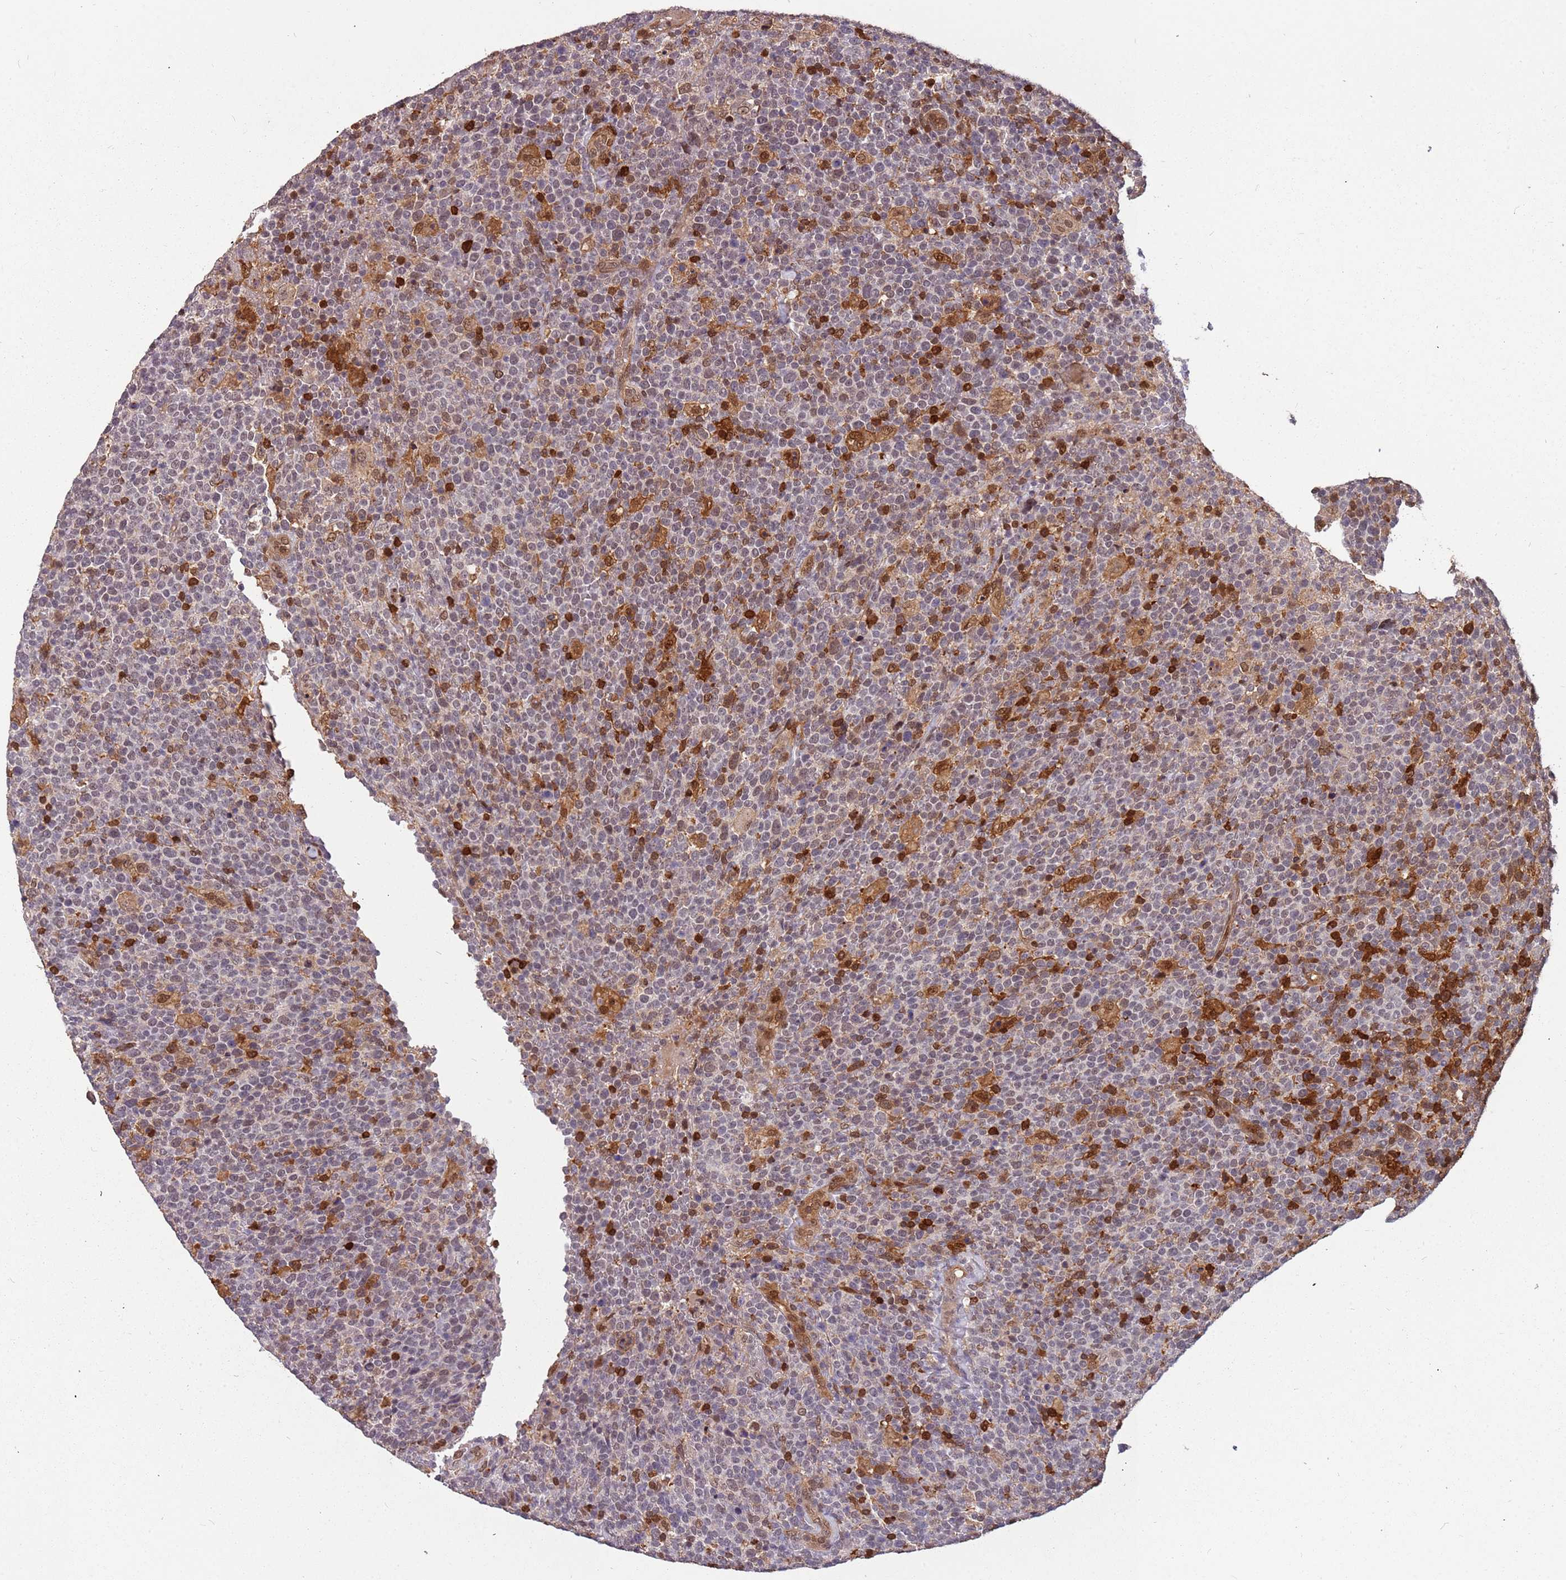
{"staining": {"intensity": "negative", "quantity": "none", "location": "none"}, "tissue": "lymphoma", "cell_type": "Tumor cells", "image_type": "cancer", "snomed": [{"axis": "morphology", "description": "Malignant lymphoma, non-Hodgkin's type, High grade"}, {"axis": "topography", "description": "Lymph node"}], "caption": "Tumor cells are negative for brown protein staining in lymphoma. The staining is performed using DAB brown chromogen with nuclei counter-stained in using hematoxylin.", "gene": "GBP2", "patient": {"sex": "male", "age": 61}}